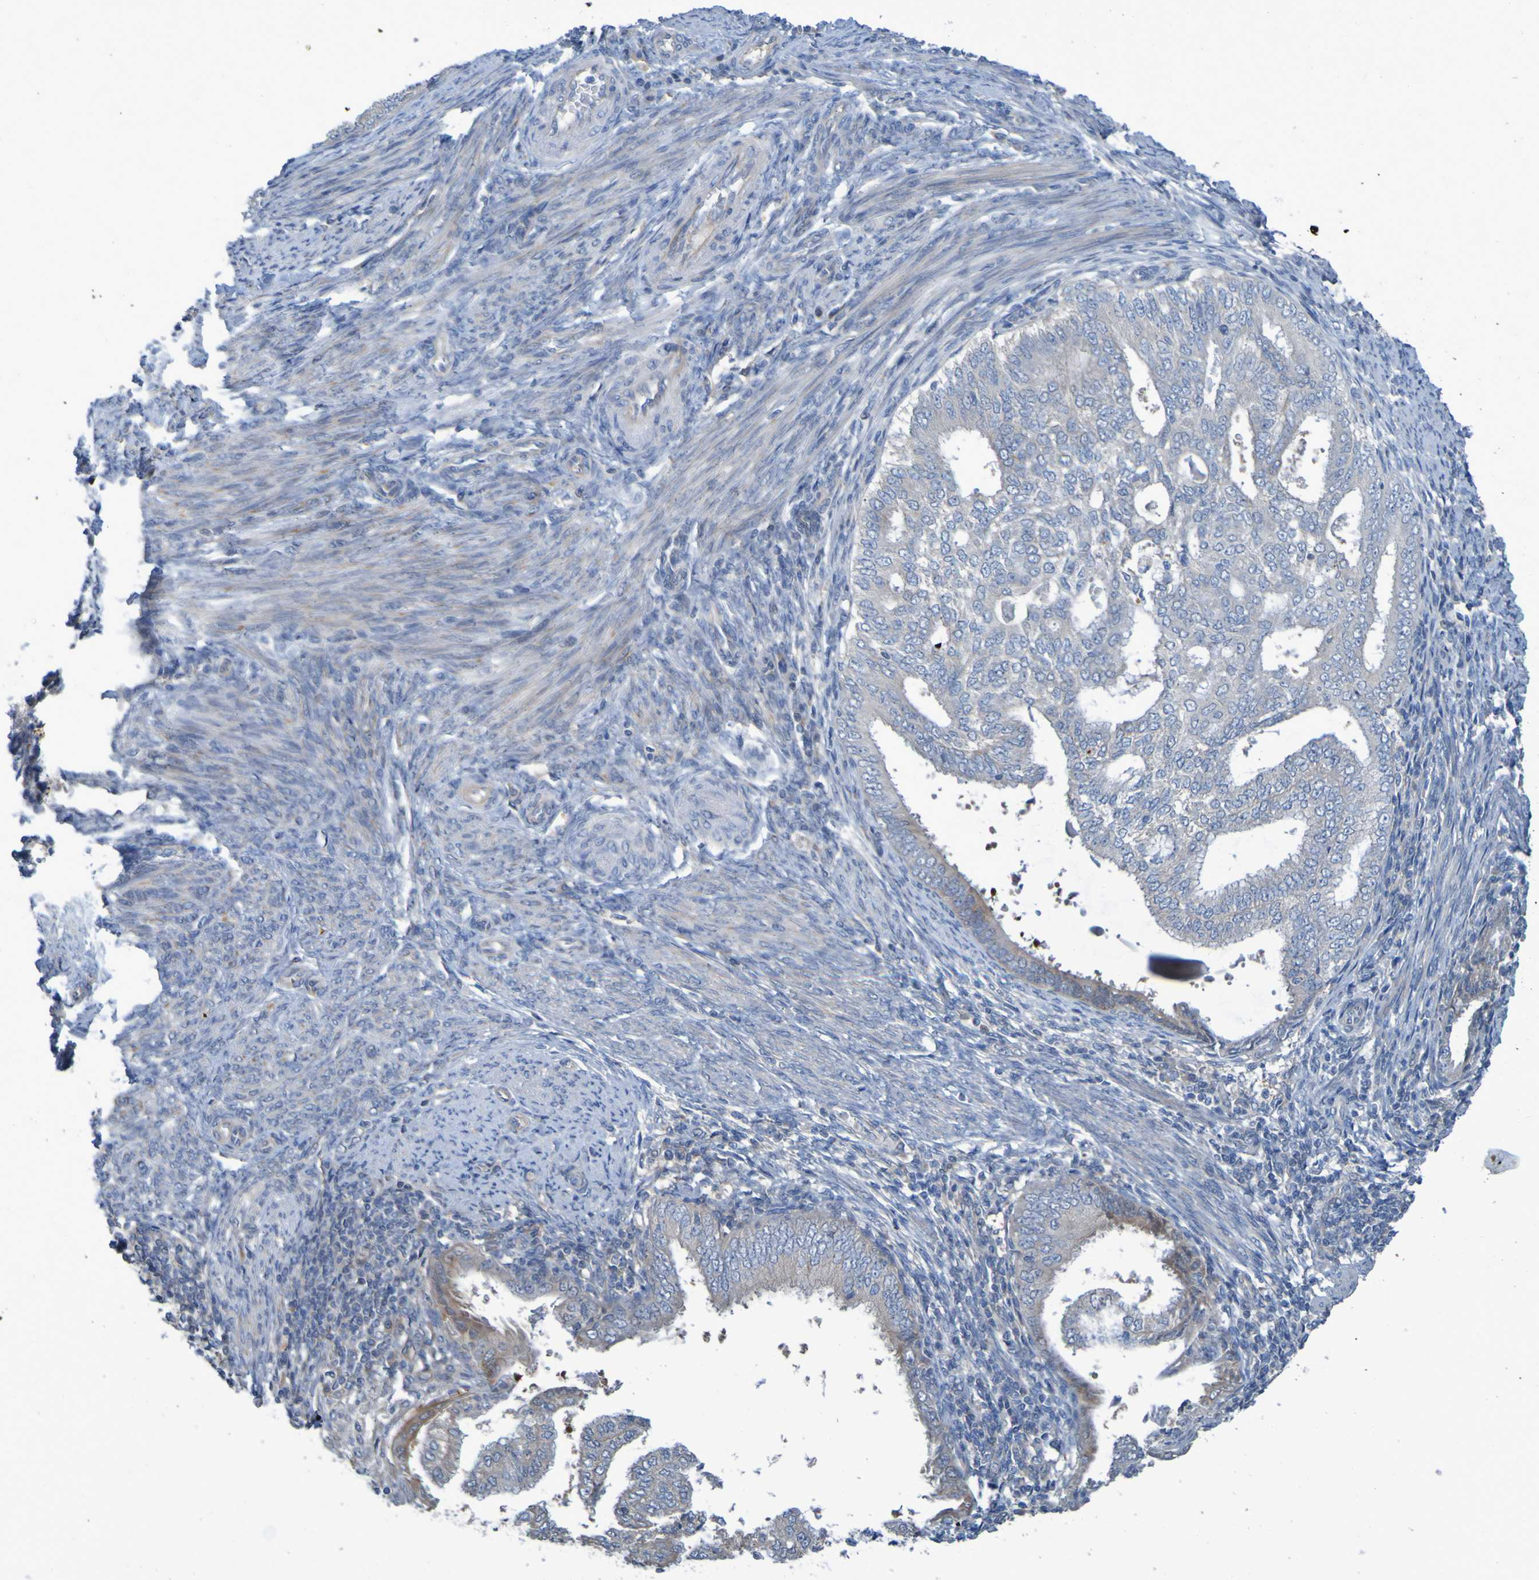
{"staining": {"intensity": "moderate", "quantity": "<25%", "location": "cytoplasmic/membranous"}, "tissue": "endometrial cancer", "cell_type": "Tumor cells", "image_type": "cancer", "snomed": [{"axis": "morphology", "description": "Adenocarcinoma, NOS"}, {"axis": "topography", "description": "Endometrium"}], "caption": "Protein expression analysis of endometrial cancer demonstrates moderate cytoplasmic/membranous positivity in approximately <25% of tumor cells.", "gene": "NPRL3", "patient": {"sex": "female", "age": 58}}